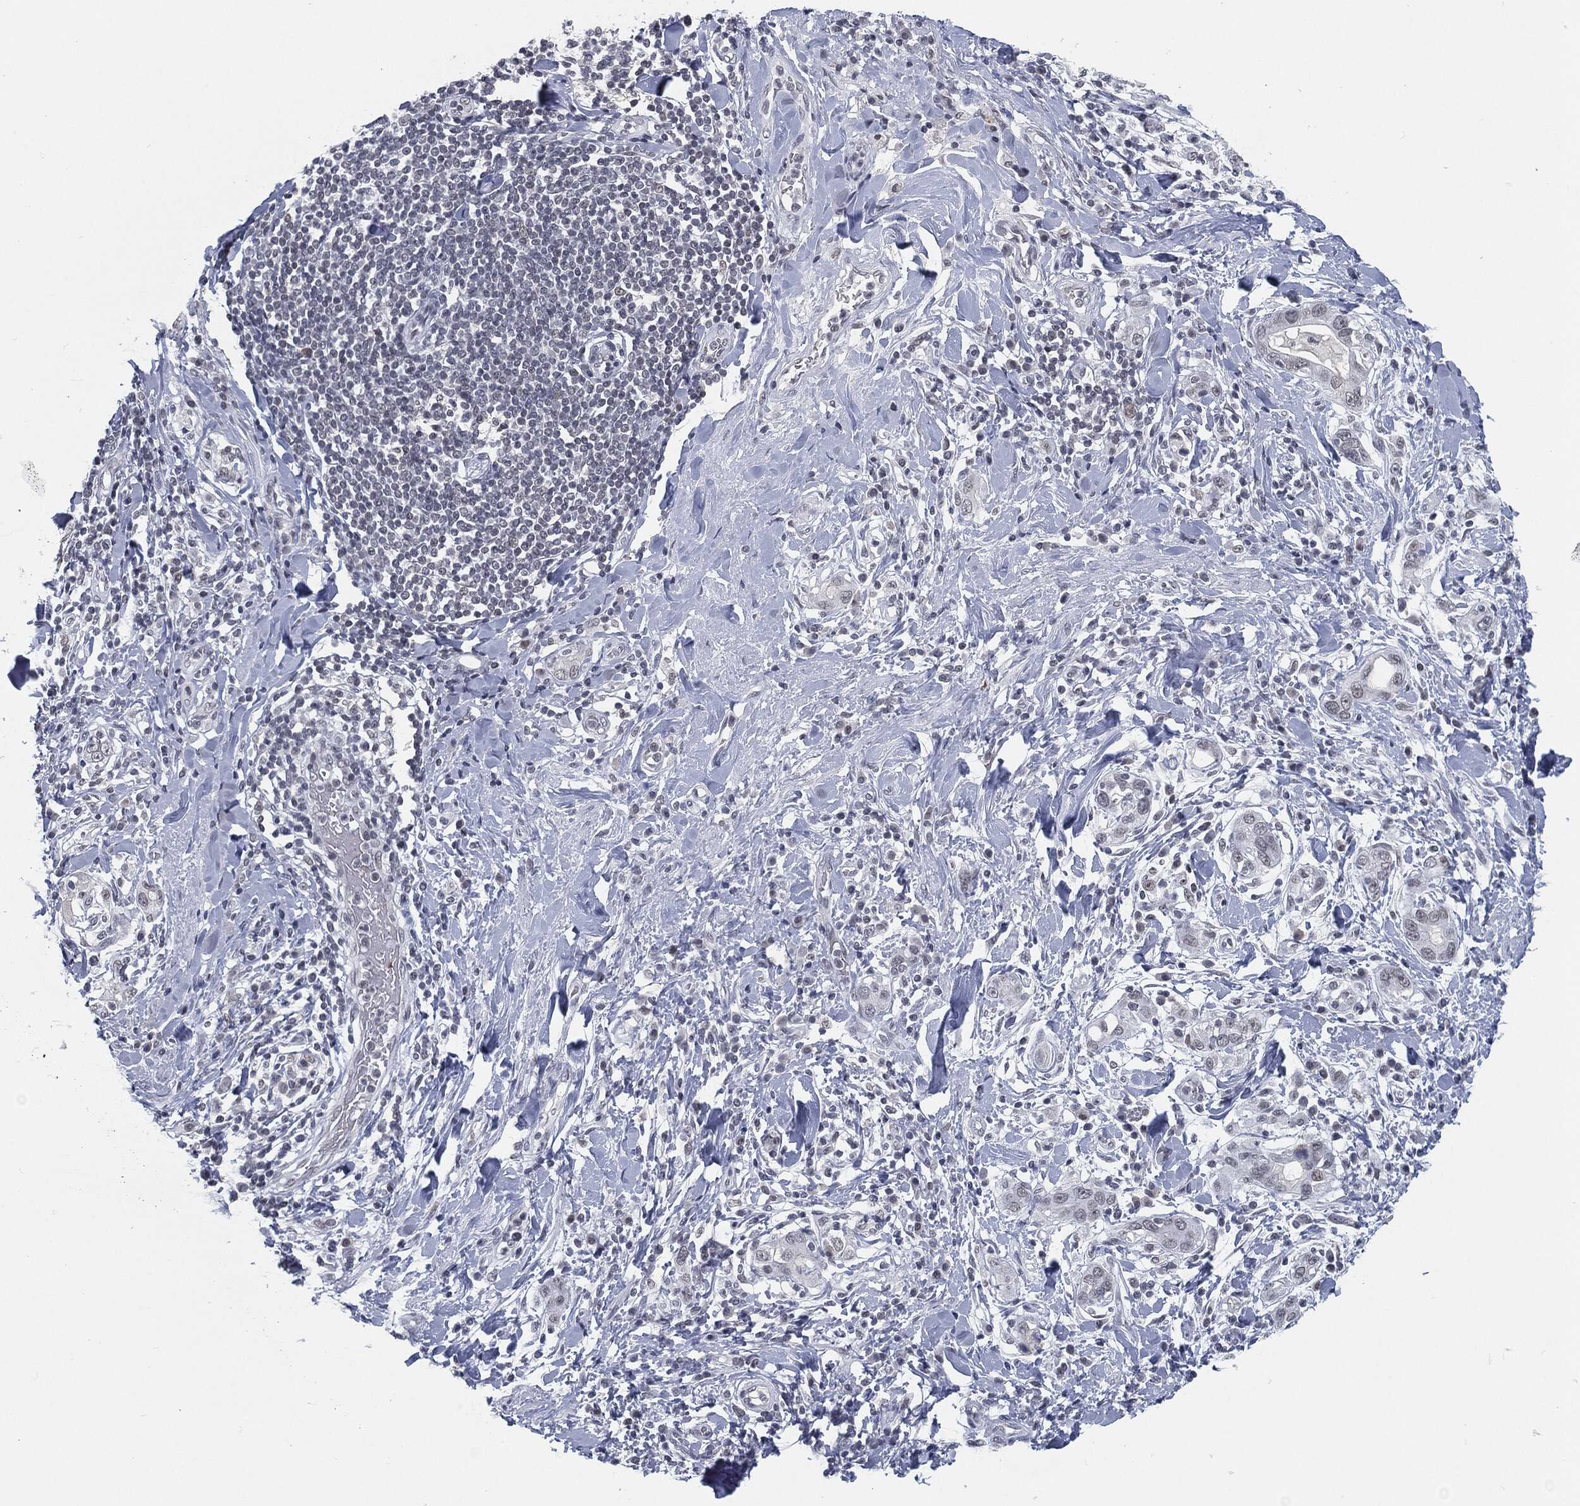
{"staining": {"intensity": "negative", "quantity": "none", "location": "none"}, "tissue": "stomach cancer", "cell_type": "Tumor cells", "image_type": "cancer", "snomed": [{"axis": "morphology", "description": "Adenocarcinoma, NOS"}, {"axis": "topography", "description": "Stomach"}], "caption": "This is an IHC histopathology image of human stomach cancer (adenocarcinoma). There is no expression in tumor cells.", "gene": "ANXA1", "patient": {"sex": "male", "age": 79}}